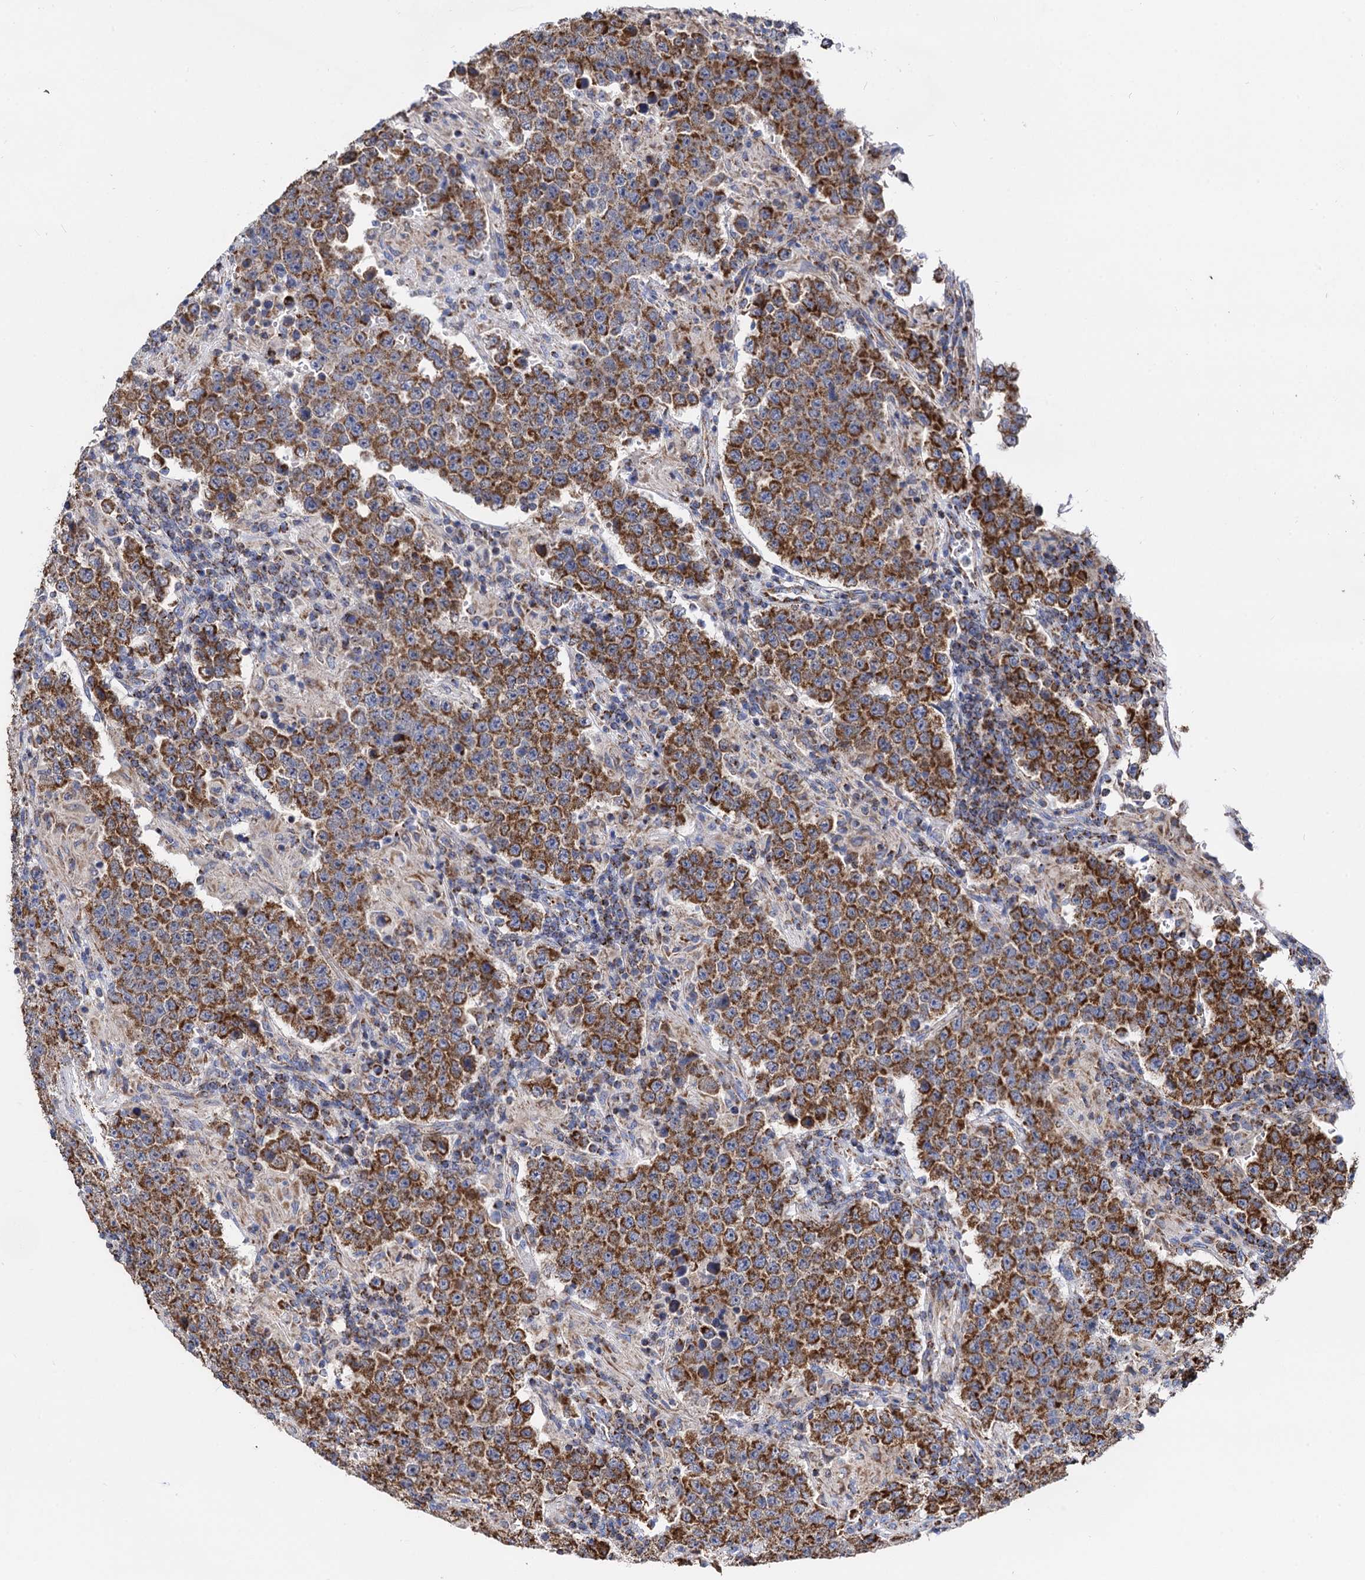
{"staining": {"intensity": "strong", "quantity": ">75%", "location": "cytoplasmic/membranous"}, "tissue": "testis cancer", "cell_type": "Tumor cells", "image_type": "cancer", "snomed": [{"axis": "morphology", "description": "Normal tissue, NOS"}, {"axis": "morphology", "description": "Urothelial carcinoma, High grade"}, {"axis": "morphology", "description": "Seminoma, NOS"}, {"axis": "morphology", "description": "Carcinoma, Embryonal, NOS"}, {"axis": "topography", "description": "Urinary bladder"}, {"axis": "topography", "description": "Testis"}], "caption": "Strong cytoplasmic/membranous protein expression is seen in approximately >75% of tumor cells in urothelial carcinoma (high-grade) (testis).", "gene": "TIMM10", "patient": {"sex": "male", "age": 41}}